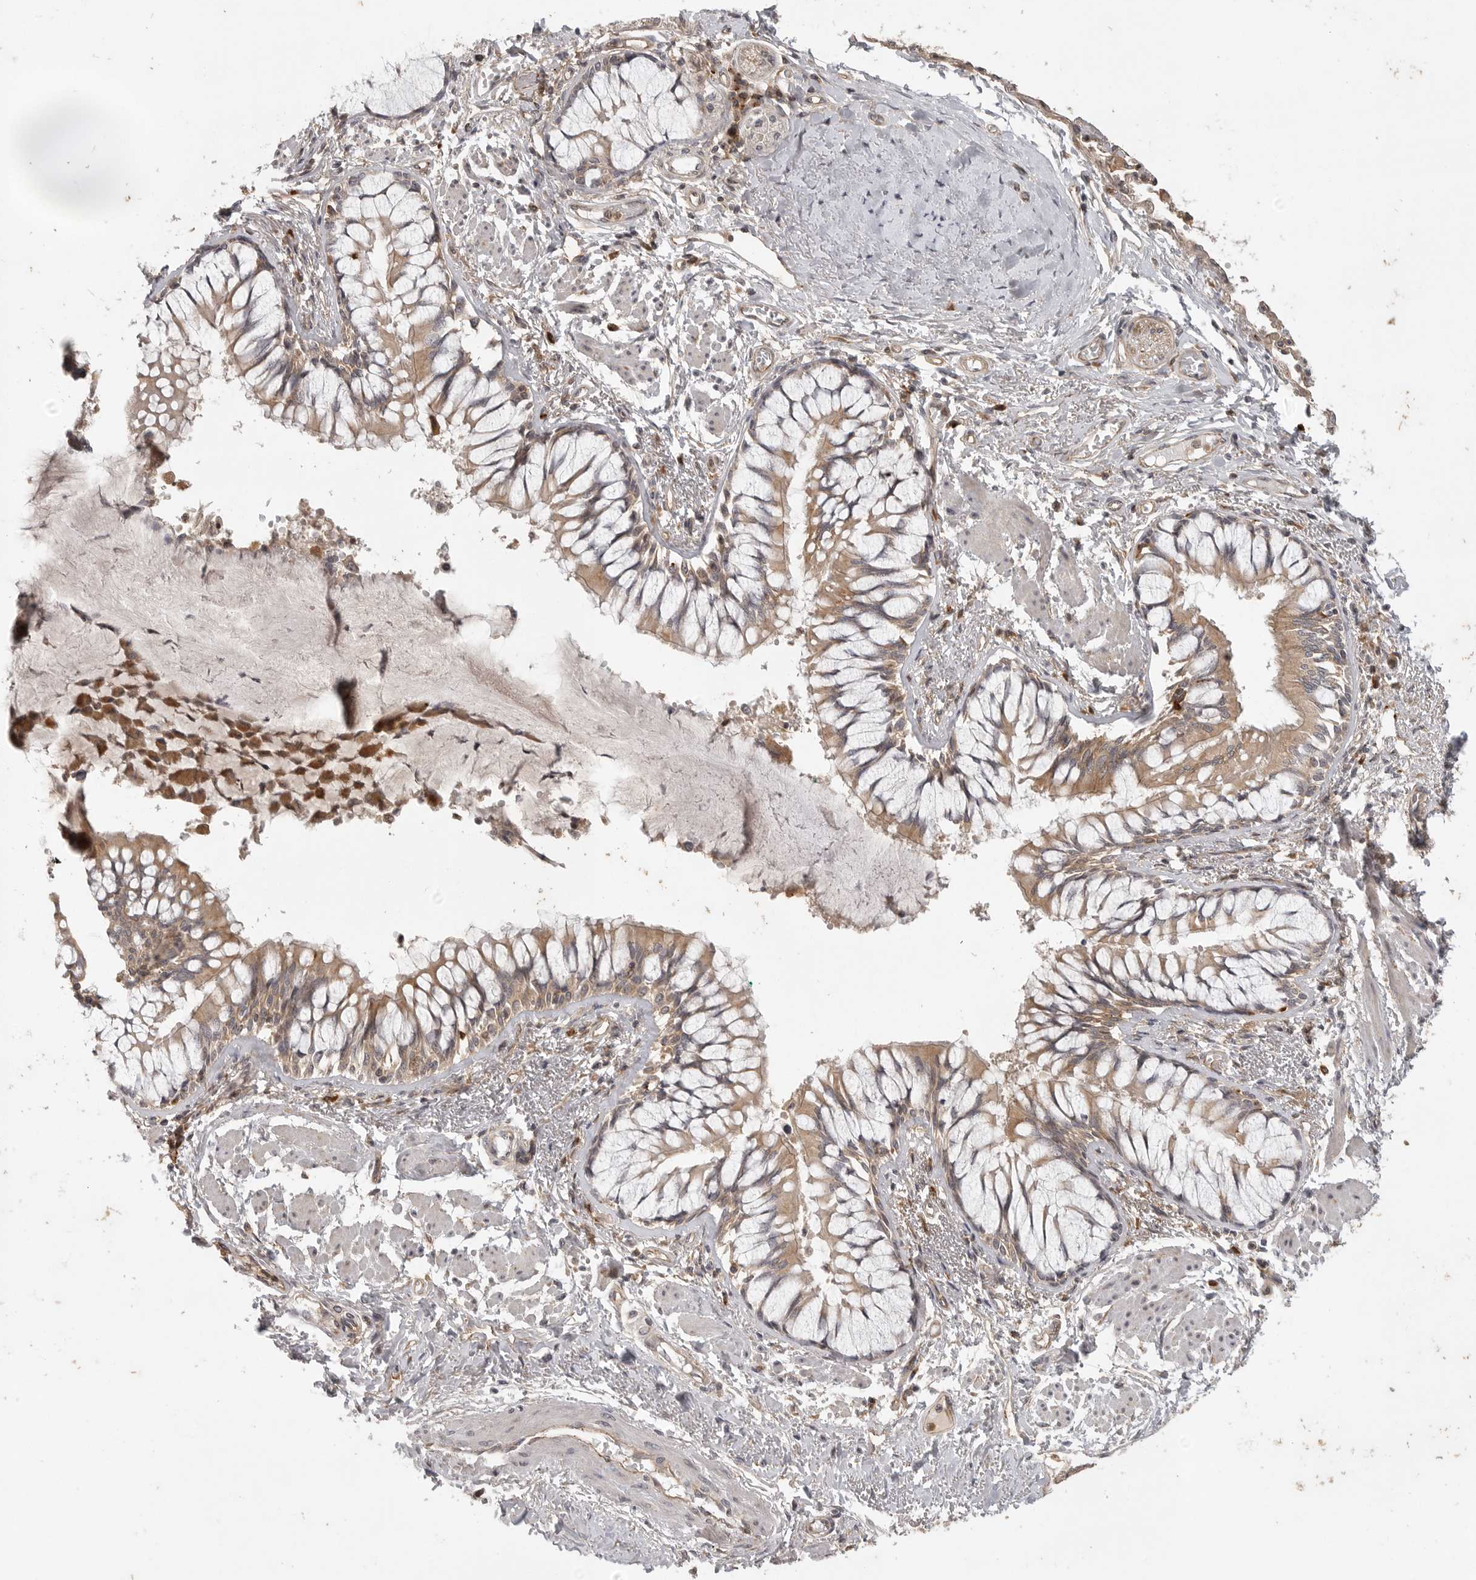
{"staining": {"intensity": "moderate", "quantity": ">75%", "location": "cytoplasmic/membranous"}, "tissue": "bronchus", "cell_type": "Respiratory epithelial cells", "image_type": "normal", "snomed": [{"axis": "morphology", "description": "Normal tissue, NOS"}, {"axis": "topography", "description": "Cartilage tissue"}, {"axis": "topography", "description": "Bronchus"}, {"axis": "topography", "description": "Lung"}], "caption": "Immunohistochemical staining of unremarkable bronchus displays >75% levels of moderate cytoplasmic/membranous protein expression in about >75% of respiratory epithelial cells. The staining was performed using DAB (3,3'-diaminobenzidine), with brown indicating positive protein expression. Nuclei are stained blue with hematoxylin.", "gene": "ZNF232", "patient": {"sex": "male", "age": 64}}